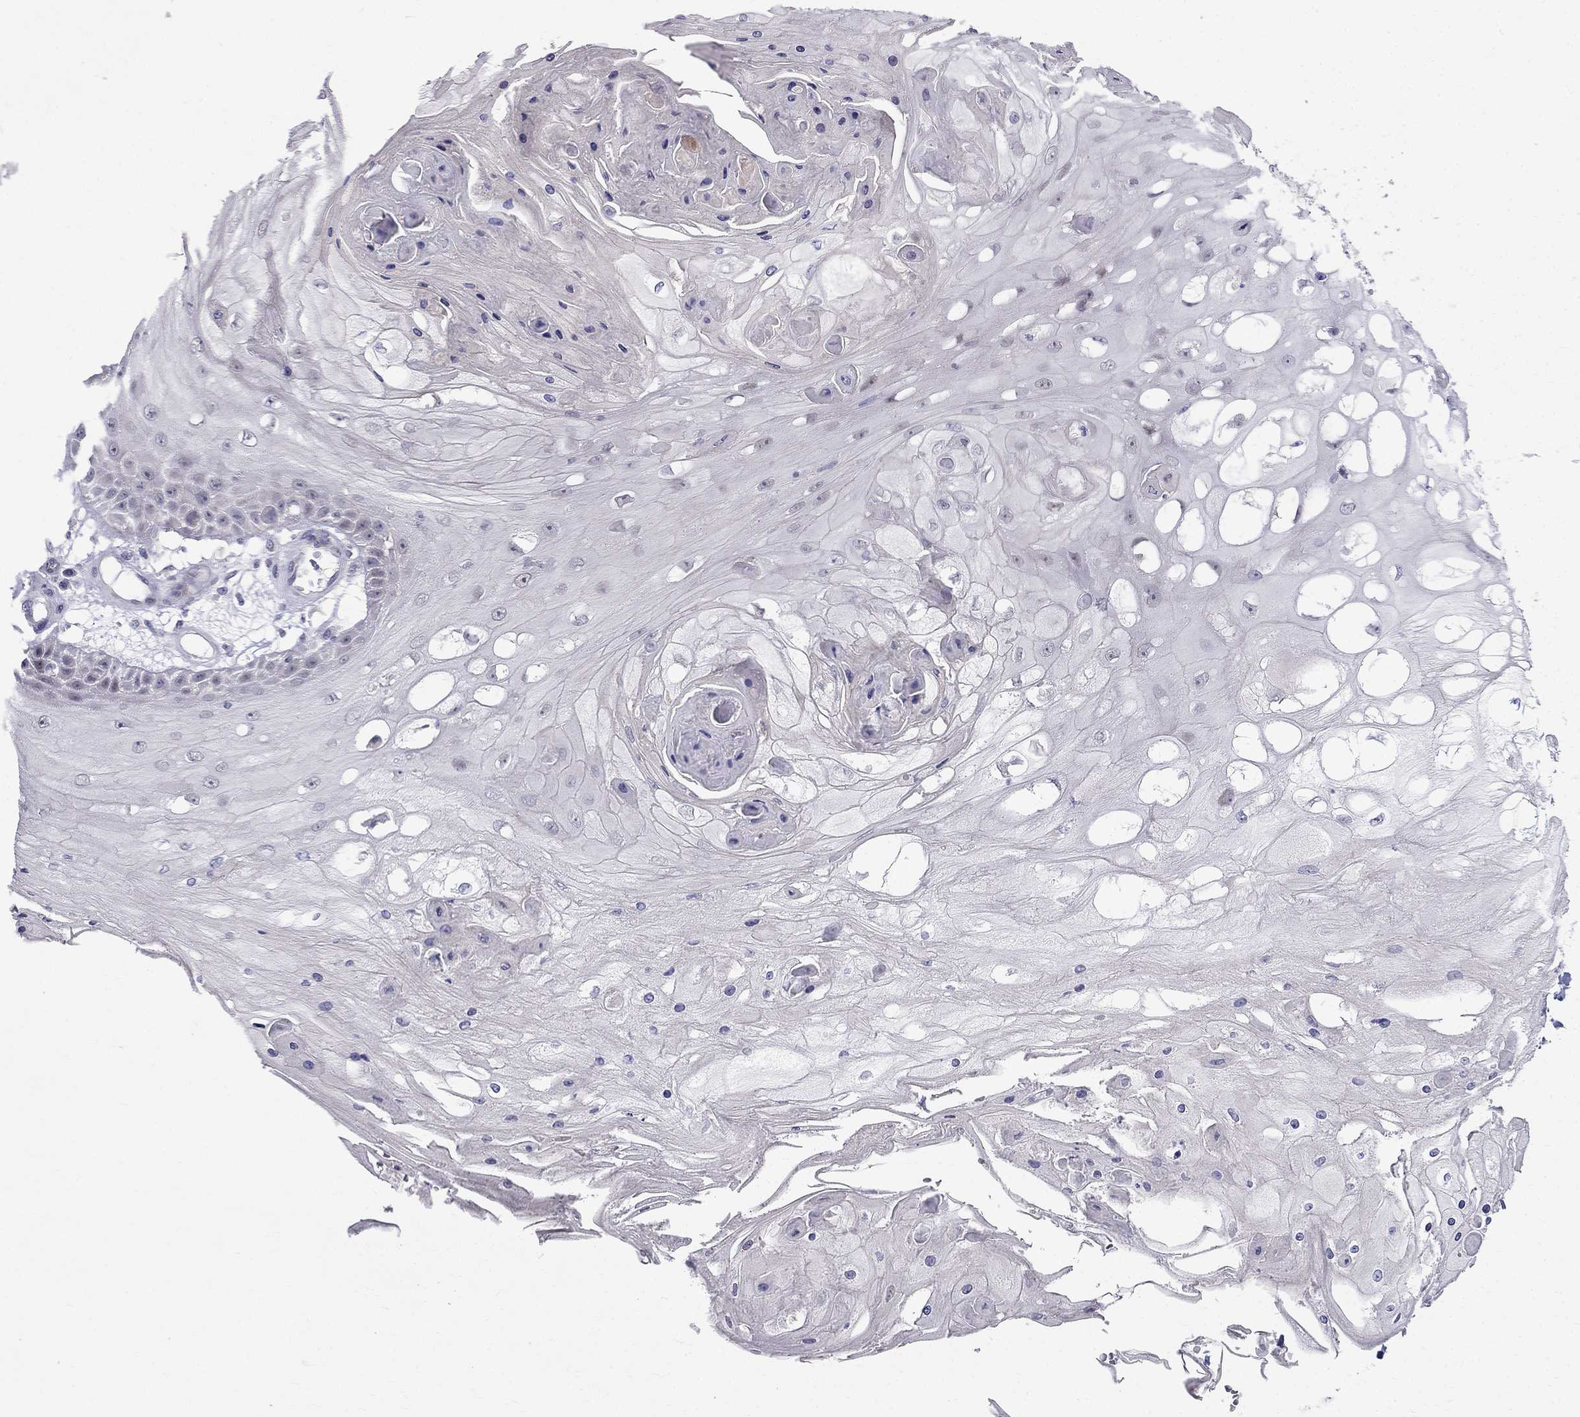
{"staining": {"intensity": "negative", "quantity": "none", "location": "none"}, "tissue": "skin cancer", "cell_type": "Tumor cells", "image_type": "cancer", "snomed": [{"axis": "morphology", "description": "Squamous cell carcinoma, NOS"}, {"axis": "topography", "description": "Skin"}], "caption": "IHC of human skin cancer shows no staining in tumor cells. (Stains: DAB (3,3'-diaminobenzidine) IHC with hematoxylin counter stain, Microscopy: brightfield microscopy at high magnification).", "gene": "BAG5", "patient": {"sex": "male", "age": 70}}